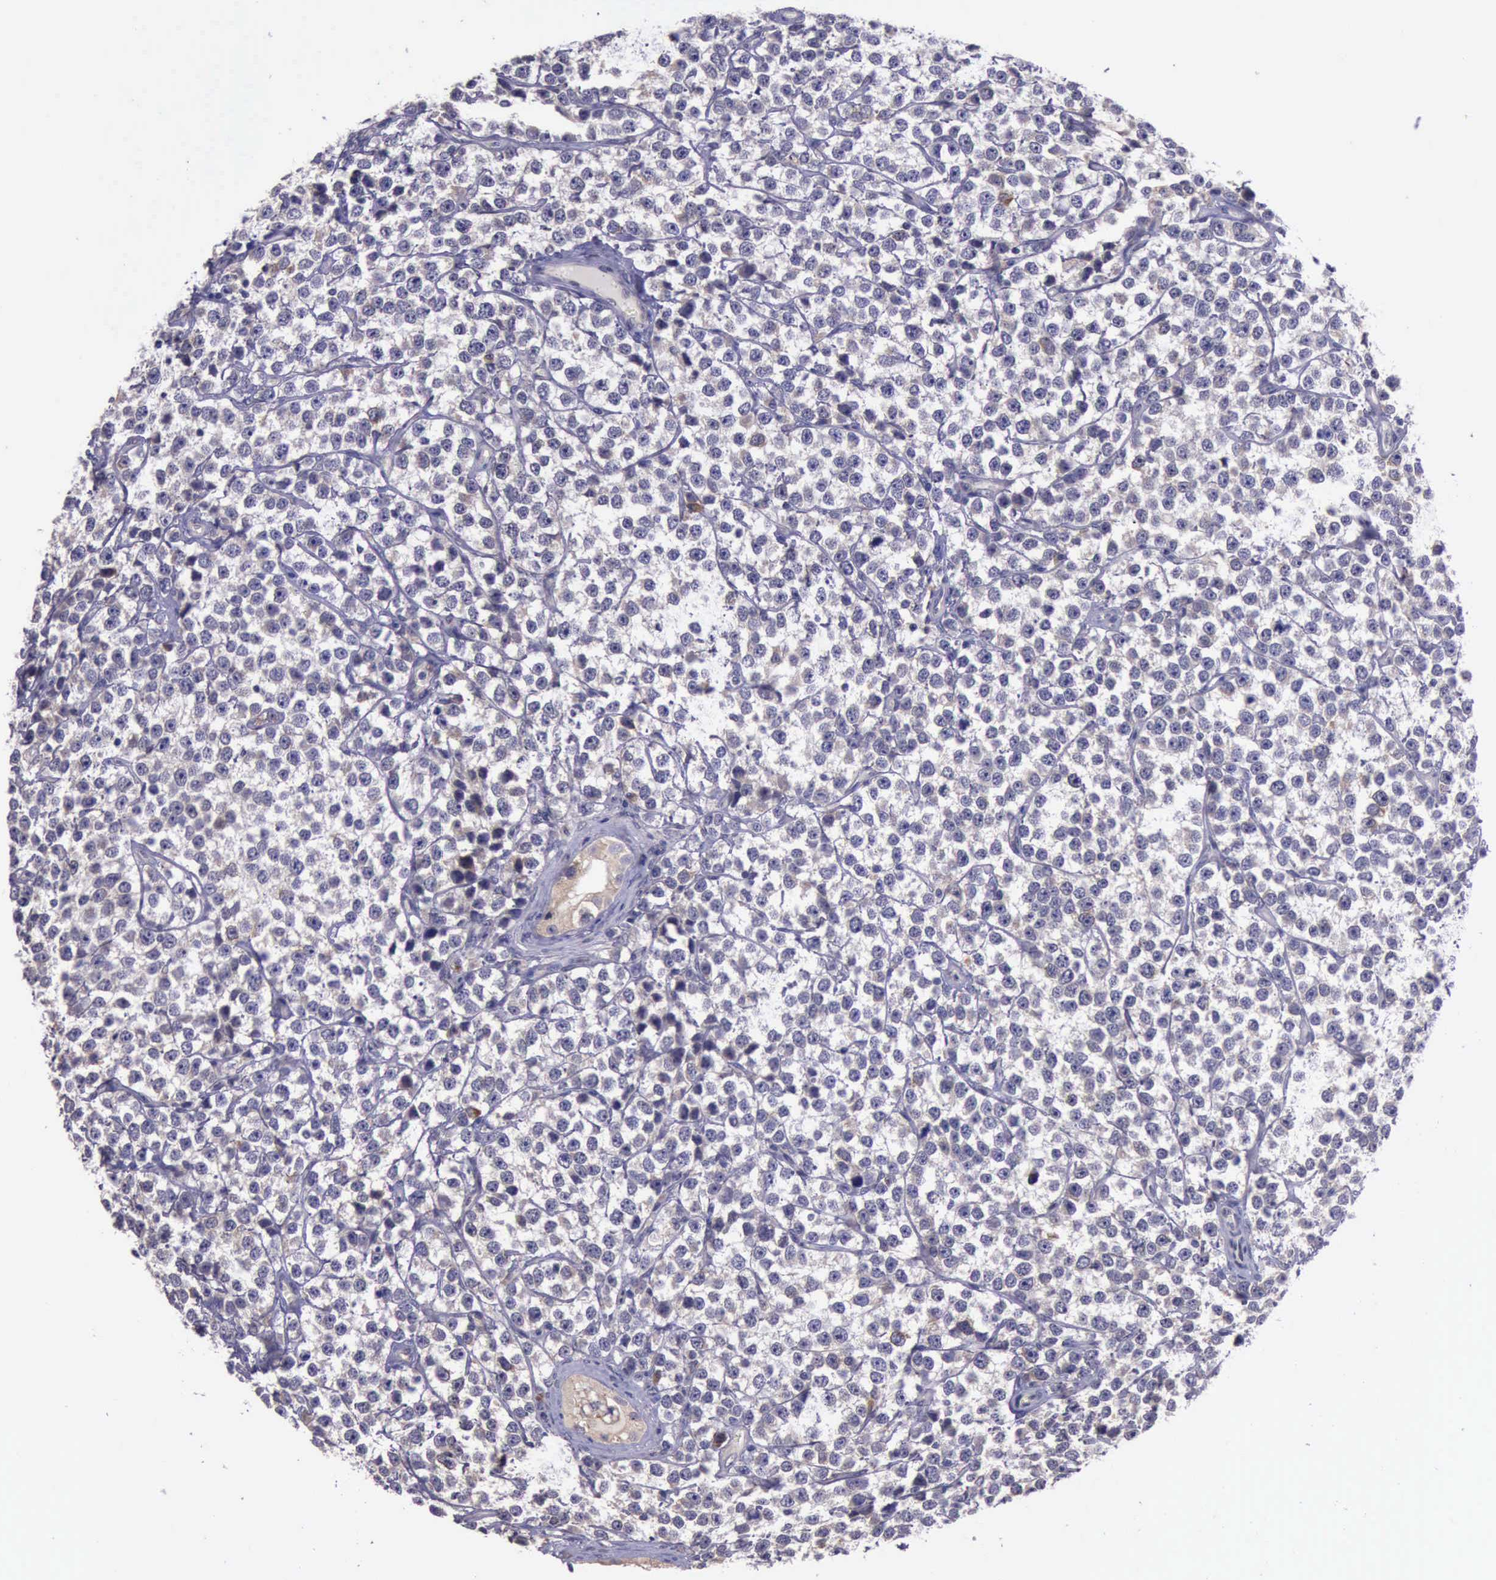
{"staining": {"intensity": "weak", "quantity": ">75%", "location": "cytoplasmic/membranous"}, "tissue": "testis cancer", "cell_type": "Tumor cells", "image_type": "cancer", "snomed": [{"axis": "morphology", "description": "Seminoma, NOS"}, {"axis": "topography", "description": "Testis"}], "caption": "Human seminoma (testis) stained with a brown dye shows weak cytoplasmic/membranous positive expression in about >75% of tumor cells.", "gene": "PLEK2", "patient": {"sex": "male", "age": 25}}